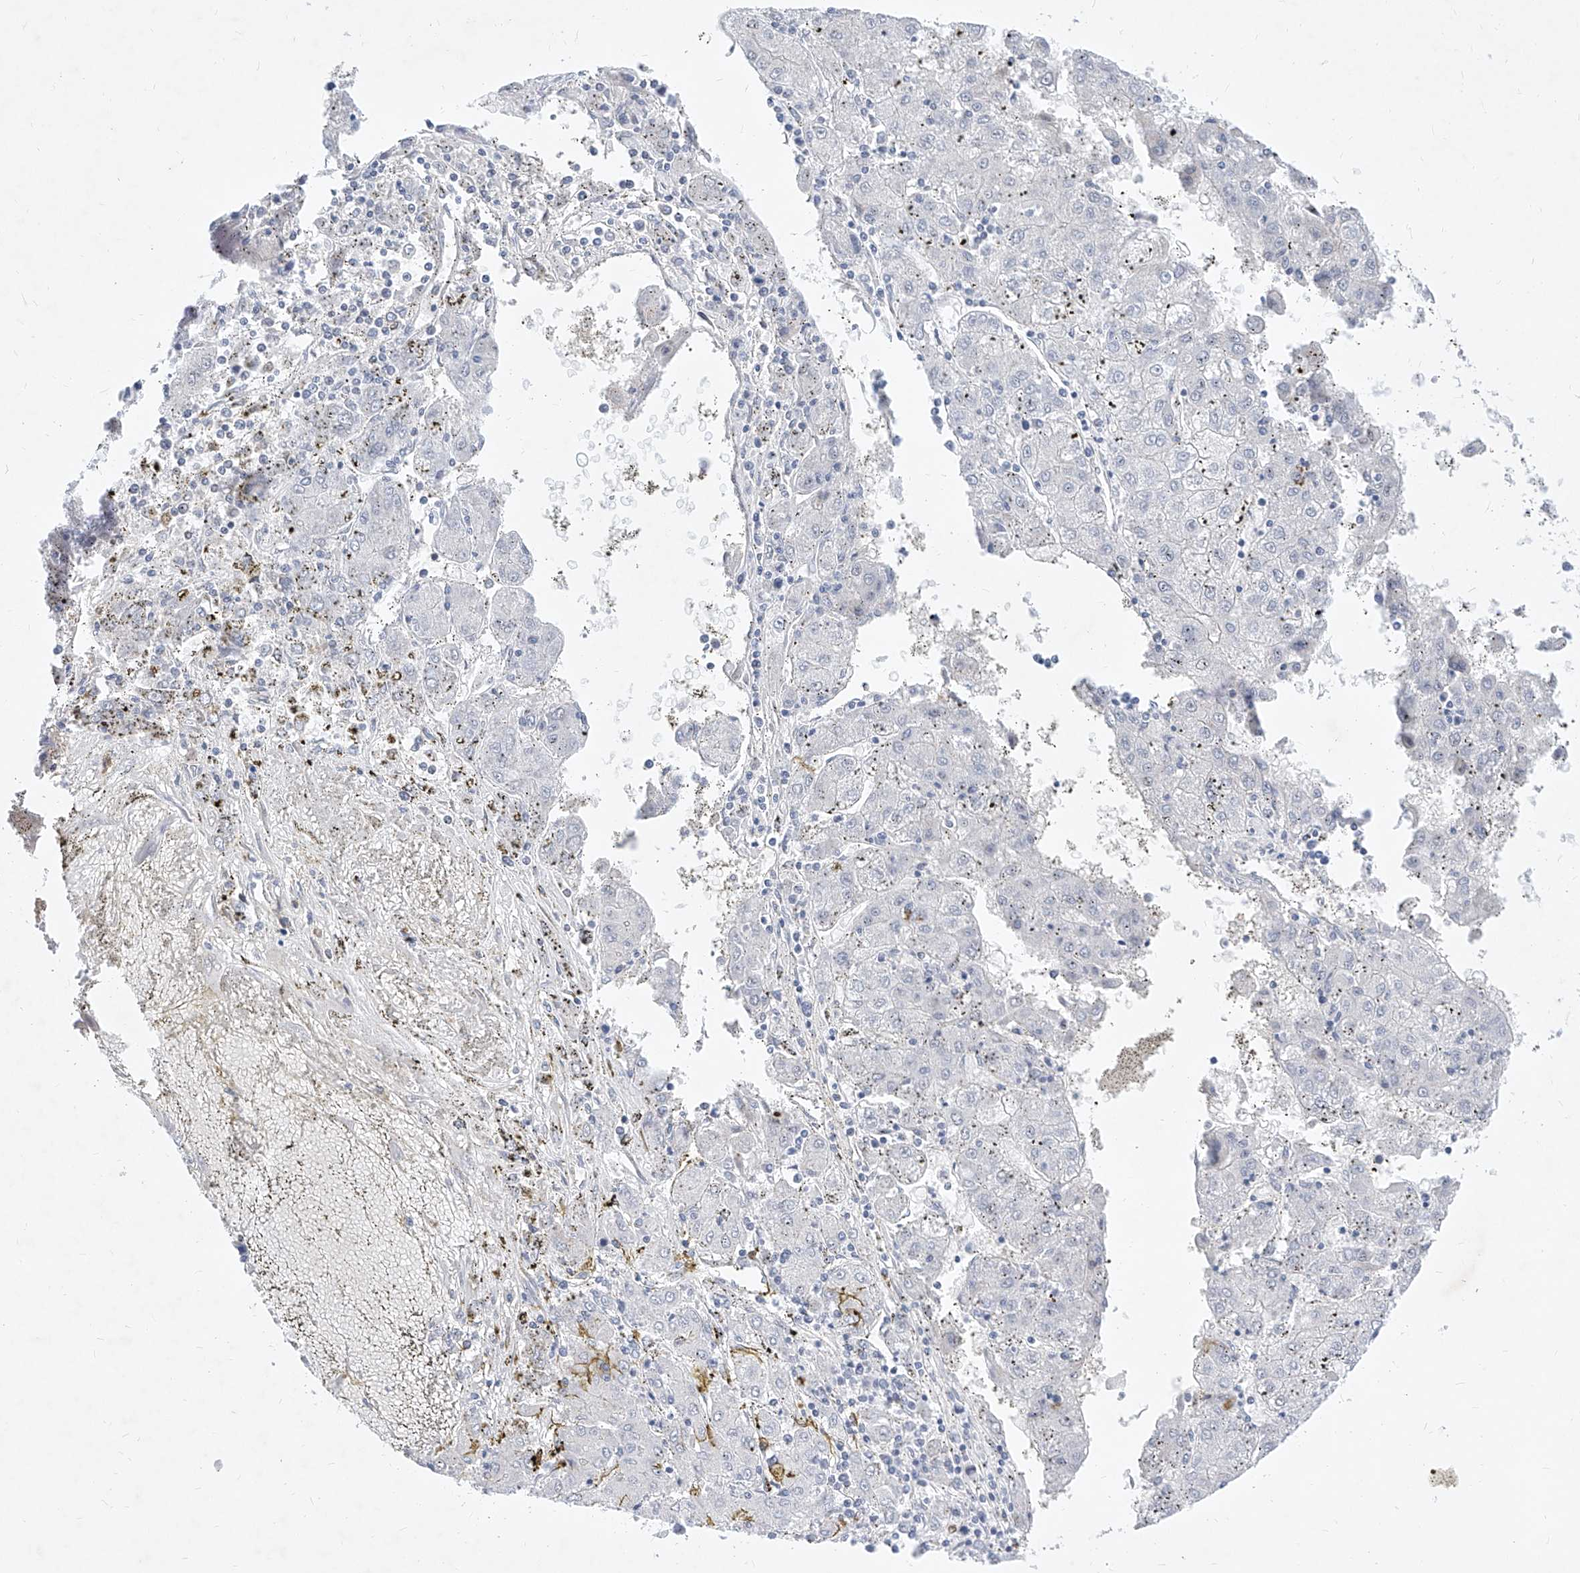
{"staining": {"intensity": "negative", "quantity": "none", "location": "none"}, "tissue": "liver cancer", "cell_type": "Tumor cells", "image_type": "cancer", "snomed": [{"axis": "morphology", "description": "Carcinoma, Hepatocellular, NOS"}, {"axis": "topography", "description": "Liver"}], "caption": "Hepatocellular carcinoma (liver) was stained to show a protein in brown. There is no significant positivity in tumor cells.", "gene": "MX2", "patient": {"sex": "male", "age": 72}}